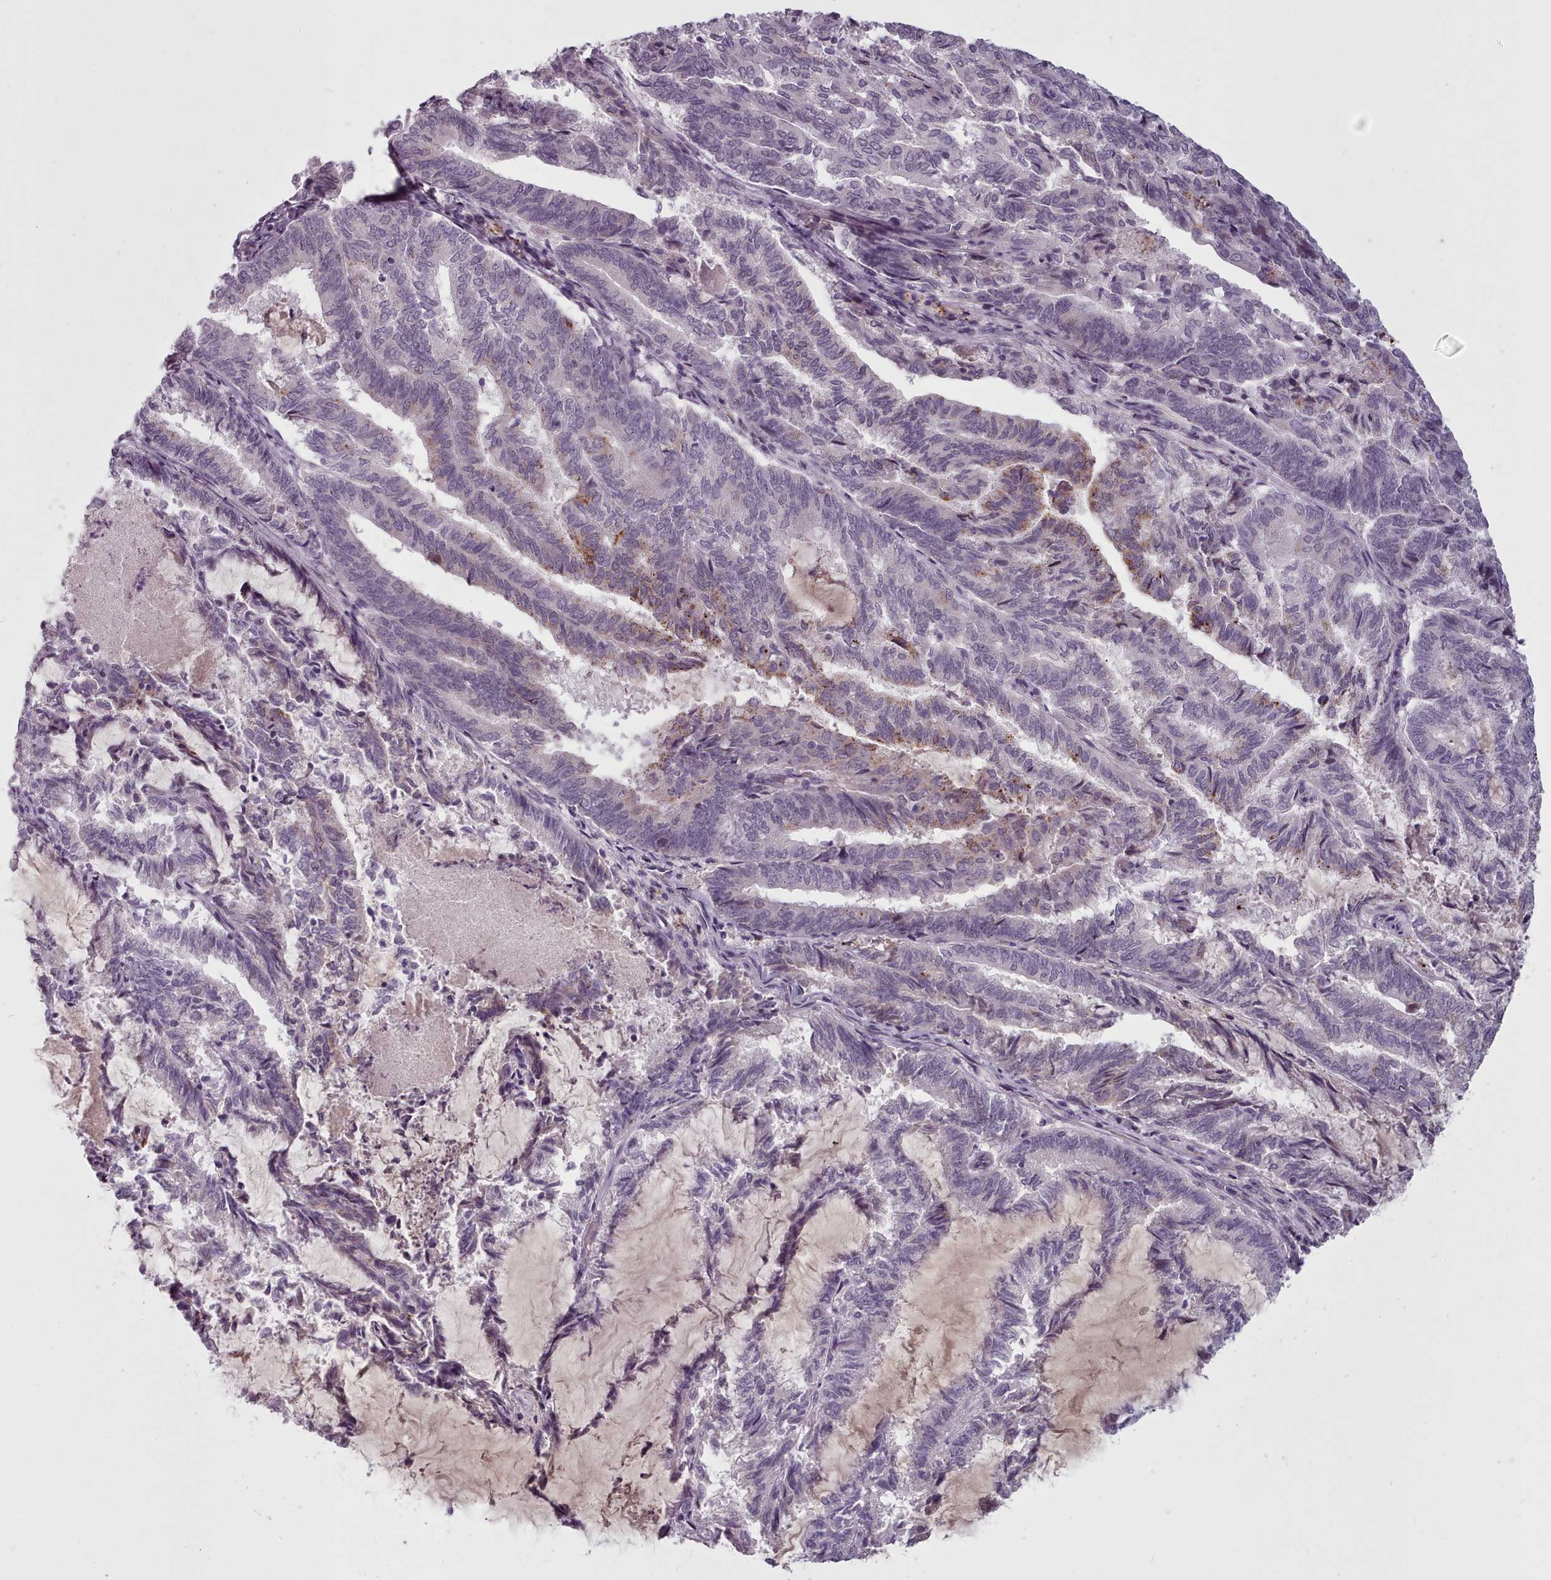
{"staining": {"intensity": "weak", "quantity": "<25%", "location": "cytoplasmic/membranous"}, "tissue": "endometrial cancer", "cell_type": "Tumor cells", "image_type": "cancer", "snomed": [{"axis": "morphology", "description": "Adenocarcinoma, NOS"}, {"axis": "topography", "description": "Endometrium"}], "caption": "High magnification brightfield microscopy of adenocarcinoma (endometrial) stained with DAB (brown) and counterstained with hematoxylin (blue): tumor cells show no significant expression. The staining was performed using DAB (3,3'-diaminobenzidine) to visualize the protein expression in brown, while the nuclei were stained in blue with hematoxylin (Magnification: 20x).", "gene": "PBX4", "patient": {"sex": "female", "age": 80}}